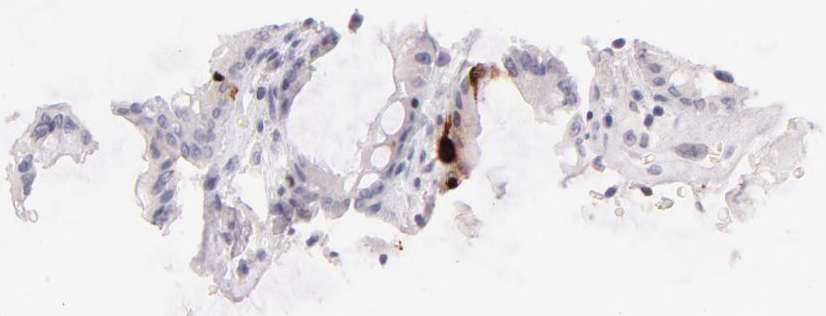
{"staining": {"intensity": "strong", "quantity": "<25%", "location": "cytoplasmic/membranous"}, "tissue": "rectum", "cell_type": "Glandular cells", "image_type": "normal", "snomed": [{"axis": "morphology", "description": "Normal tissue, NOS"}, {"axis": "topography", "description": "Rectum"}], "caption": "Human rectum stained for a protein (brown) displays strong cytoplasmic/membranous positive positivity in approximately <25% of glandular cells.", "gene": "KHNYN", "patient": {"sex": "female", "age": 46}}